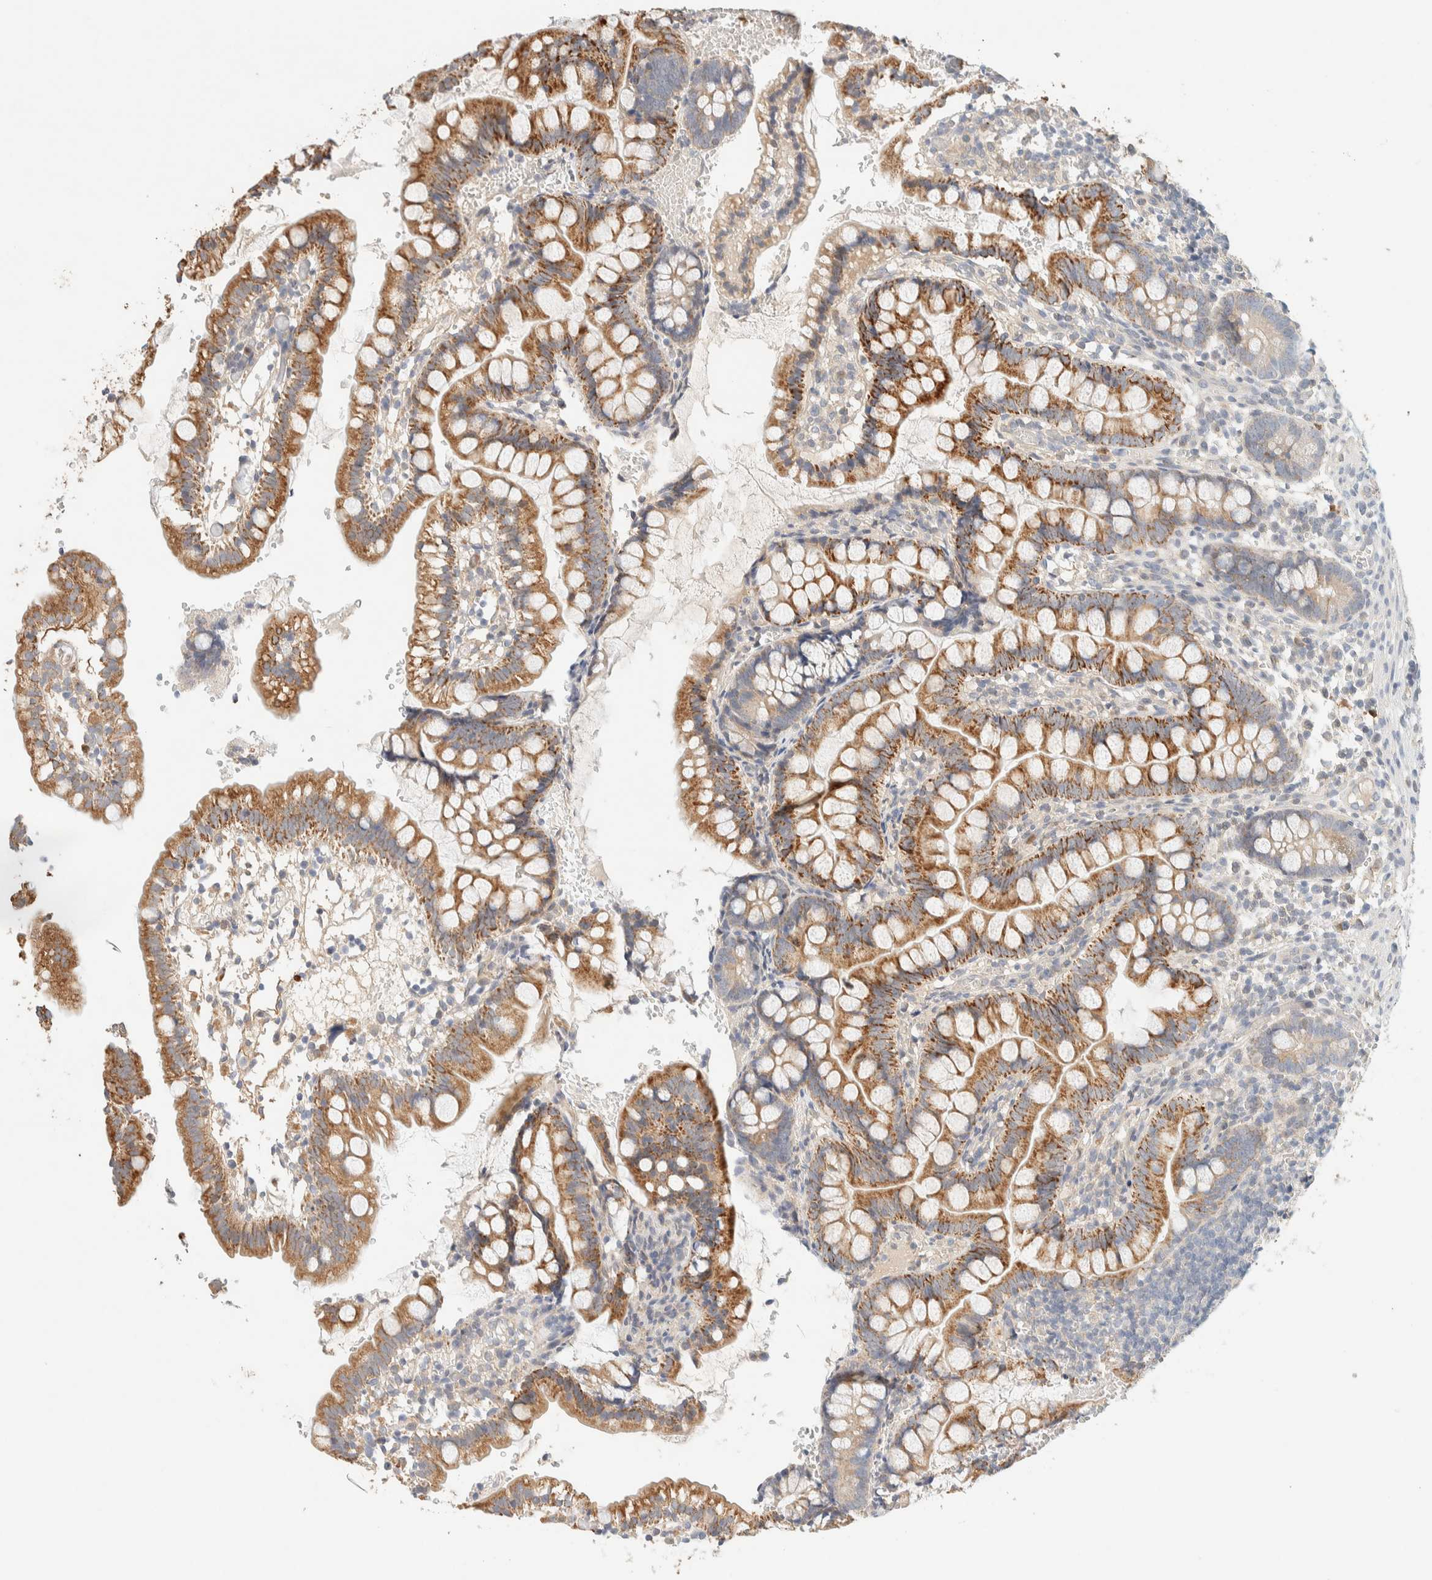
{"staining": {"intensity": "moderate", "quantity": ">75%", "location": "cytoplasmic/membranous"}, "tissue": "small intestine", "cell_type": "Glandular cells", "image_type": "normal", "snomed": [{"axis": "morphology", "description": "Normal tissue, NOS"}, {"axis": "morphology", "description": "Developmental malformation"}, {"axis": "topography", "description": "Small intestine"}], "caption": "Immunohistochemistry (IHC) histopathology image of unremarkable small intestine: small intestine stained using IHC reveals medium levels of moderate protein expression localized specifically in the cytoplasmic/membranous of glandular cells, appearing as a cytoplasmic/membranous brown color.", "gene": "TTC3", "patient": {"sex": "male"}}